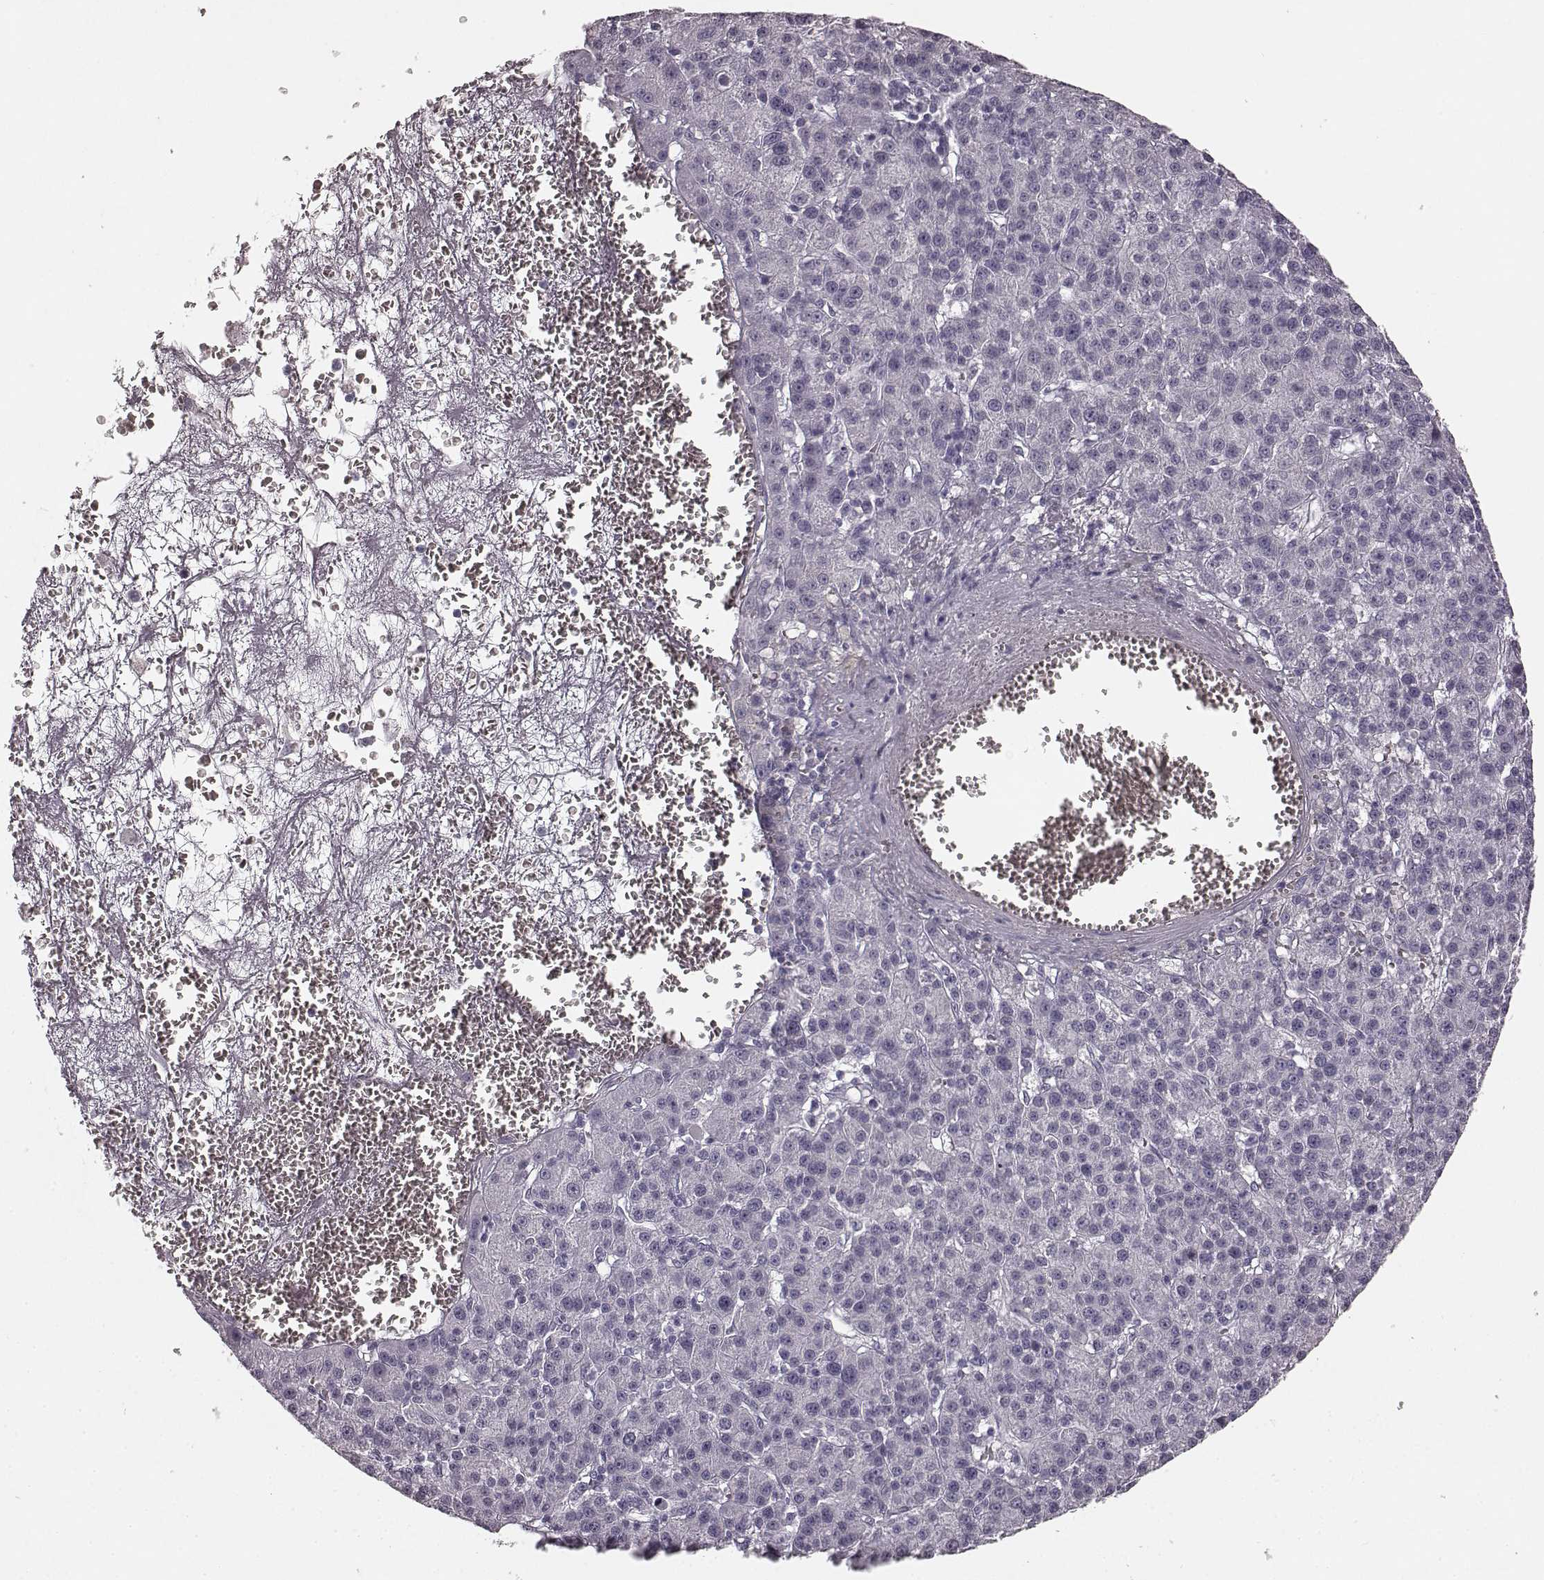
{"staining": {"intensity": "negative", "quantity": "none", "location": "none"}, "tissue": "liver cancer", "cell_type": "Tumor cells", "image_type": "cancer", "snomed": [{"axis": "morphology", "description": "Carcinoma, Hepatocellular, NOS"}, {"axis": "topography", "description": "Liver"}], "caption": "The IHC photomicrograph has no significant staining in tumor cells of liver hepatocellular carcinoma tissue. (DAB (3,3'-diaminobenzidine) IHC with hematoxylin counter stain).", "gene": "TMPRSS15", "patient": {"sex": "female", "age": 60}}